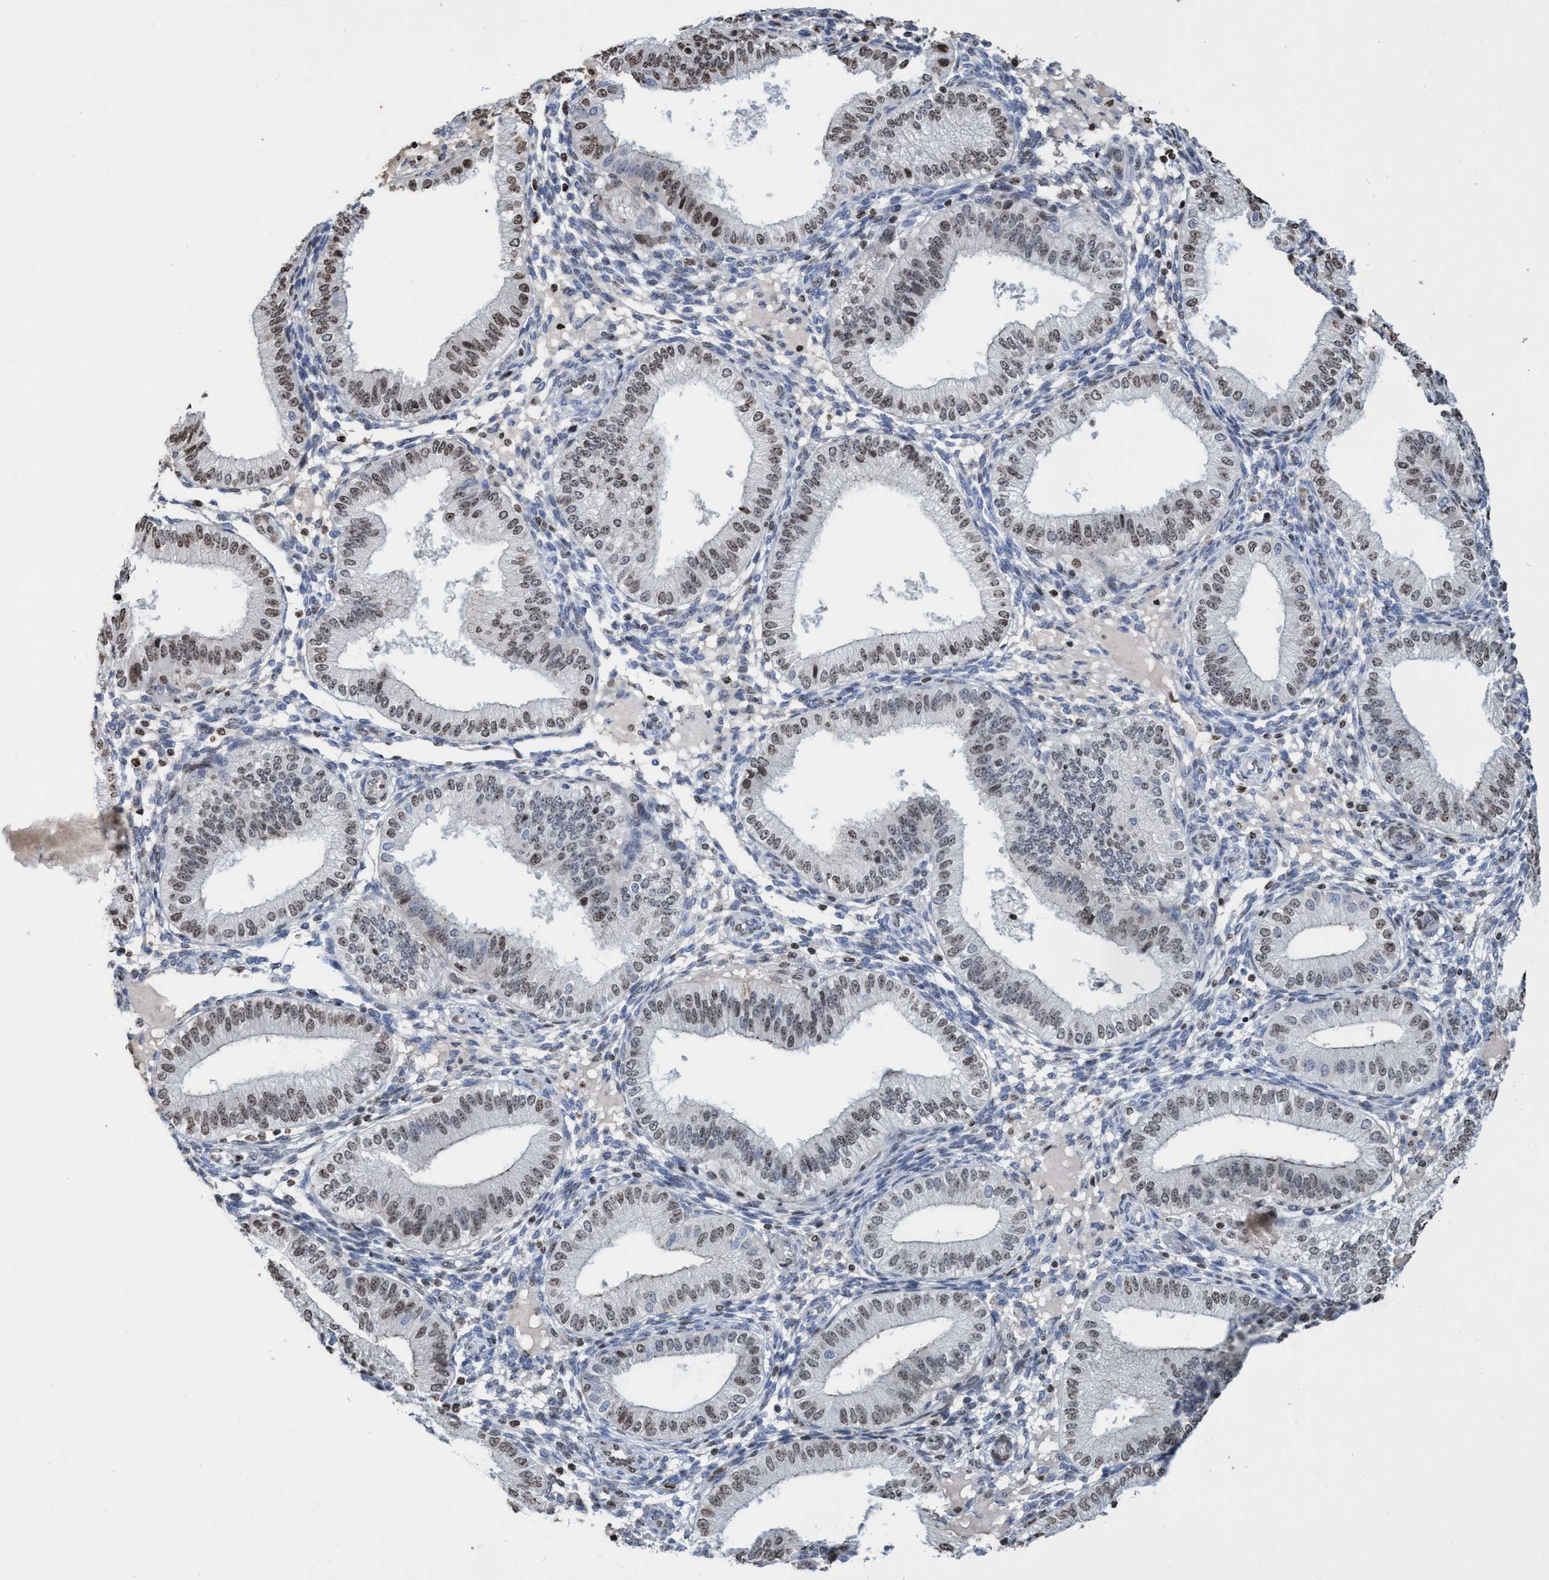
{"staining": {"intensity": "moderate", "quantity": "<25%", "location": "nuclear"}, "tissue": "endometrium", "cell_type": "Cells in endometrial stroma", "image_type": "normal", "snomed": [{"axis": "morphology", "description": "Normal tissue, NOS"}, {"axis": "topography", "description": "Endometrium"}], "caption": "This histopathology image exhibits unremarkable endometrium stained with IHC to label a protein in brown. The nuclear of cells in endometrial stroma show moderate positivity for the protein. Nuclei are counter-stained blue.", "gene": "CBX2", "patient": {"sex": "female", "age": 39}}